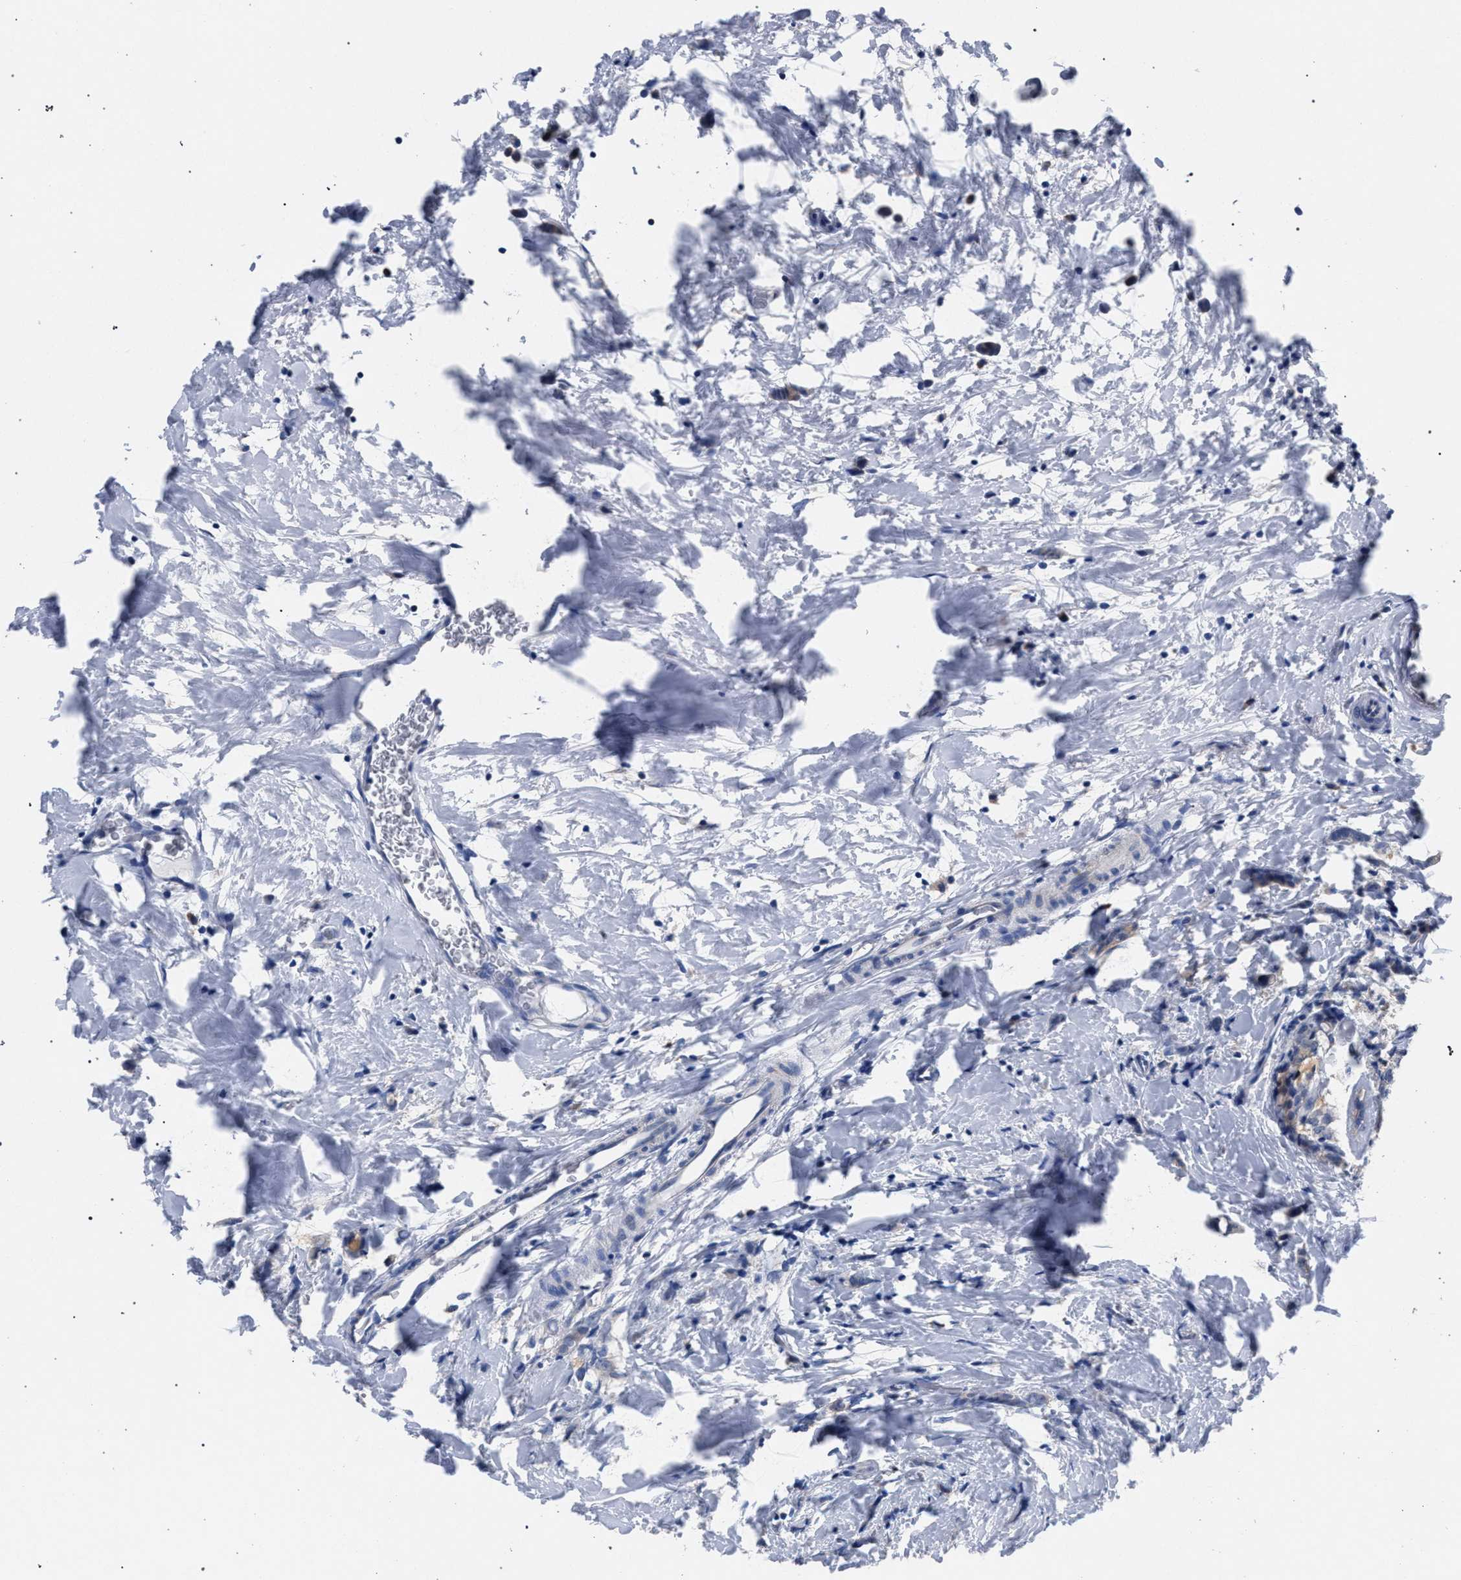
{"staining": {"intensity": "weak", "quantity": "<25%", "location": "cytoplasmic/membranous"}, "tissue": "breast cancer", "cell_type": "Tumor cells", "image_type": "cancer", "snomed": [{"axis": "morphology", "description": "Lobular carcinoma"}, {"axis": "topography", "description": "Breast"}], "caption": "Immunohistochemistry (IHC) of breast cancer displays no expression in tumor cells.", "gene": "CRYZ", "patient": {"sex": "female", "age": 60}}